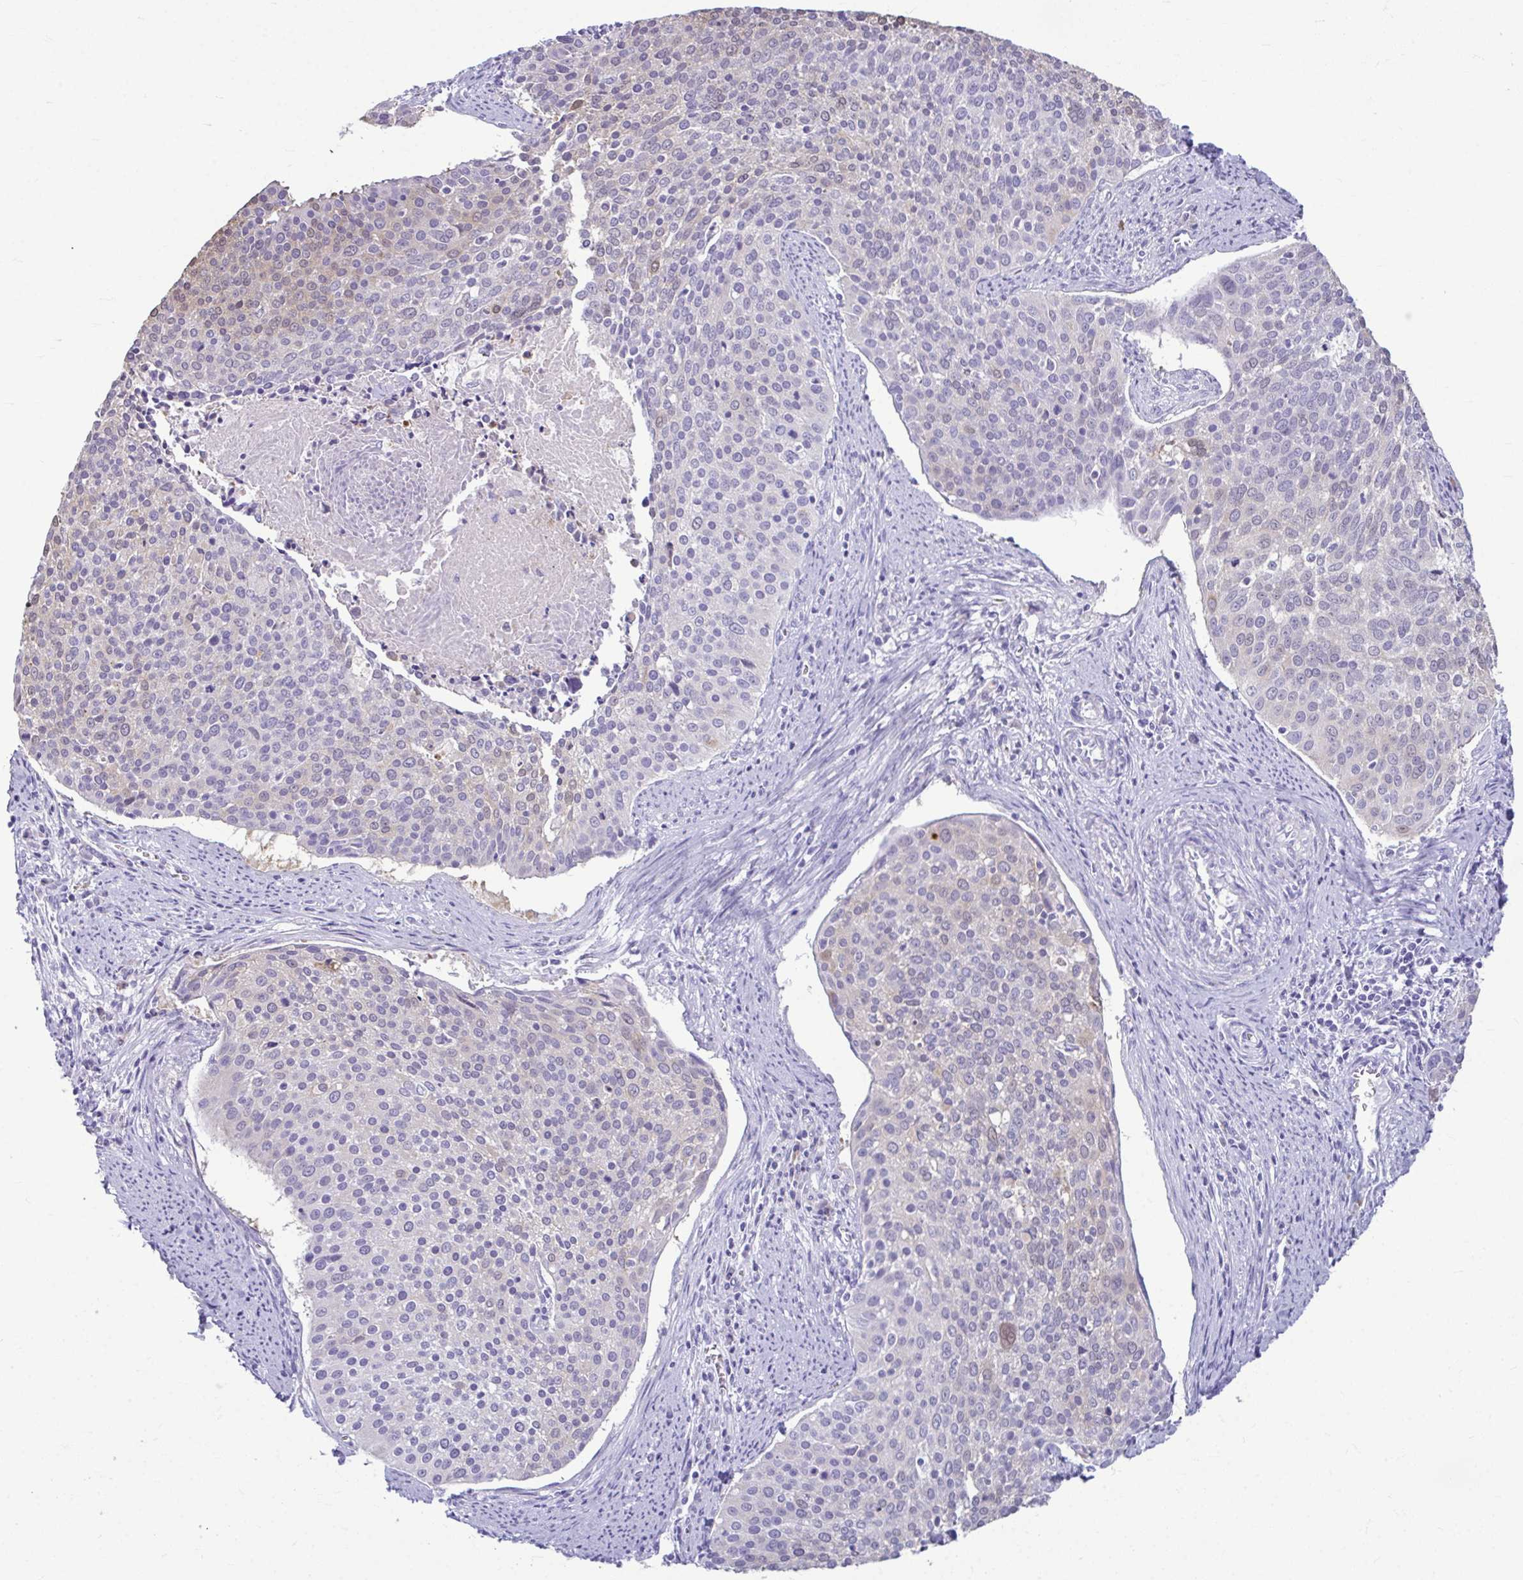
{"staining": {"intensity": "weak", "quantity": "<25%", "location": "cytoplasmic/membranous"}, "tissue": "cervical cancer", "cell_type": "Tumor cells", "image_type": "cancer", "snomed": [{"axis": "morphology", "description": "Squamous cell carcinoma, NOS"}, {"axis": "topography", "description": "Cervix"}], "caption": "This is an immunohistochemistry (IHC) photomicrograph of human squamous cell carcinoma (cervical). There is no staining in tumor cells.", "gene": "SERPINI1", "patient": {"sex": "female", "age": 39}}